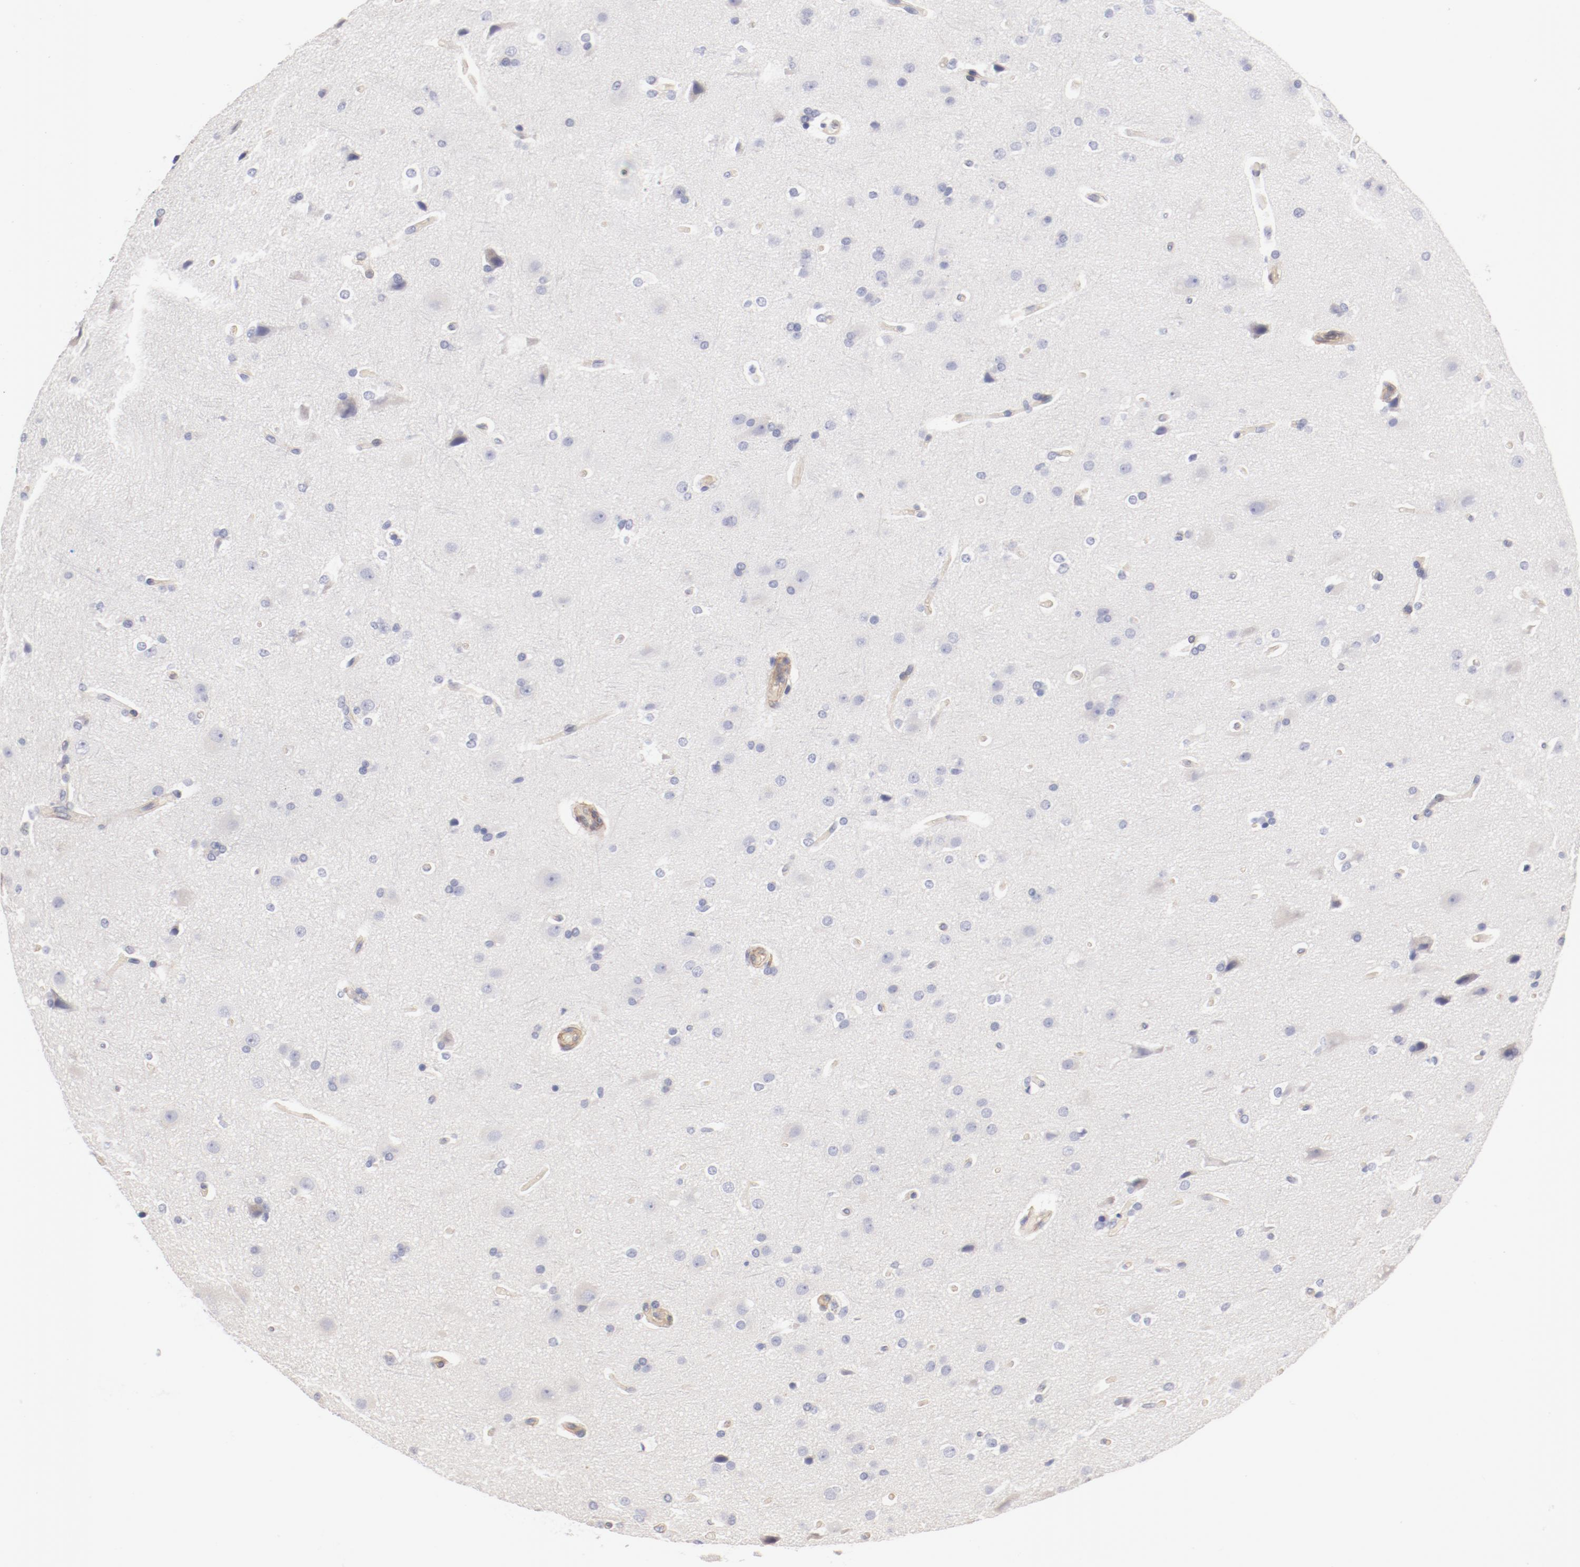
{"staining": {"intensity": "negative", "quantity": "none", "location": "none"}, "tissue": "glioma", "cell_type": "Tumor cells", "image_type": "cancer", "snomed": [{"axis": "morphology", "description": "Glioma, malignant, Low grade"}, {"axis": "topography", "description": "Cerebral cortex"}], "caption": "This is an immunohistochemistry image of glioma. There is no staining in tumor cells.", "gene": "LAX1", "patient": {"sex": "female", "age": 47}}